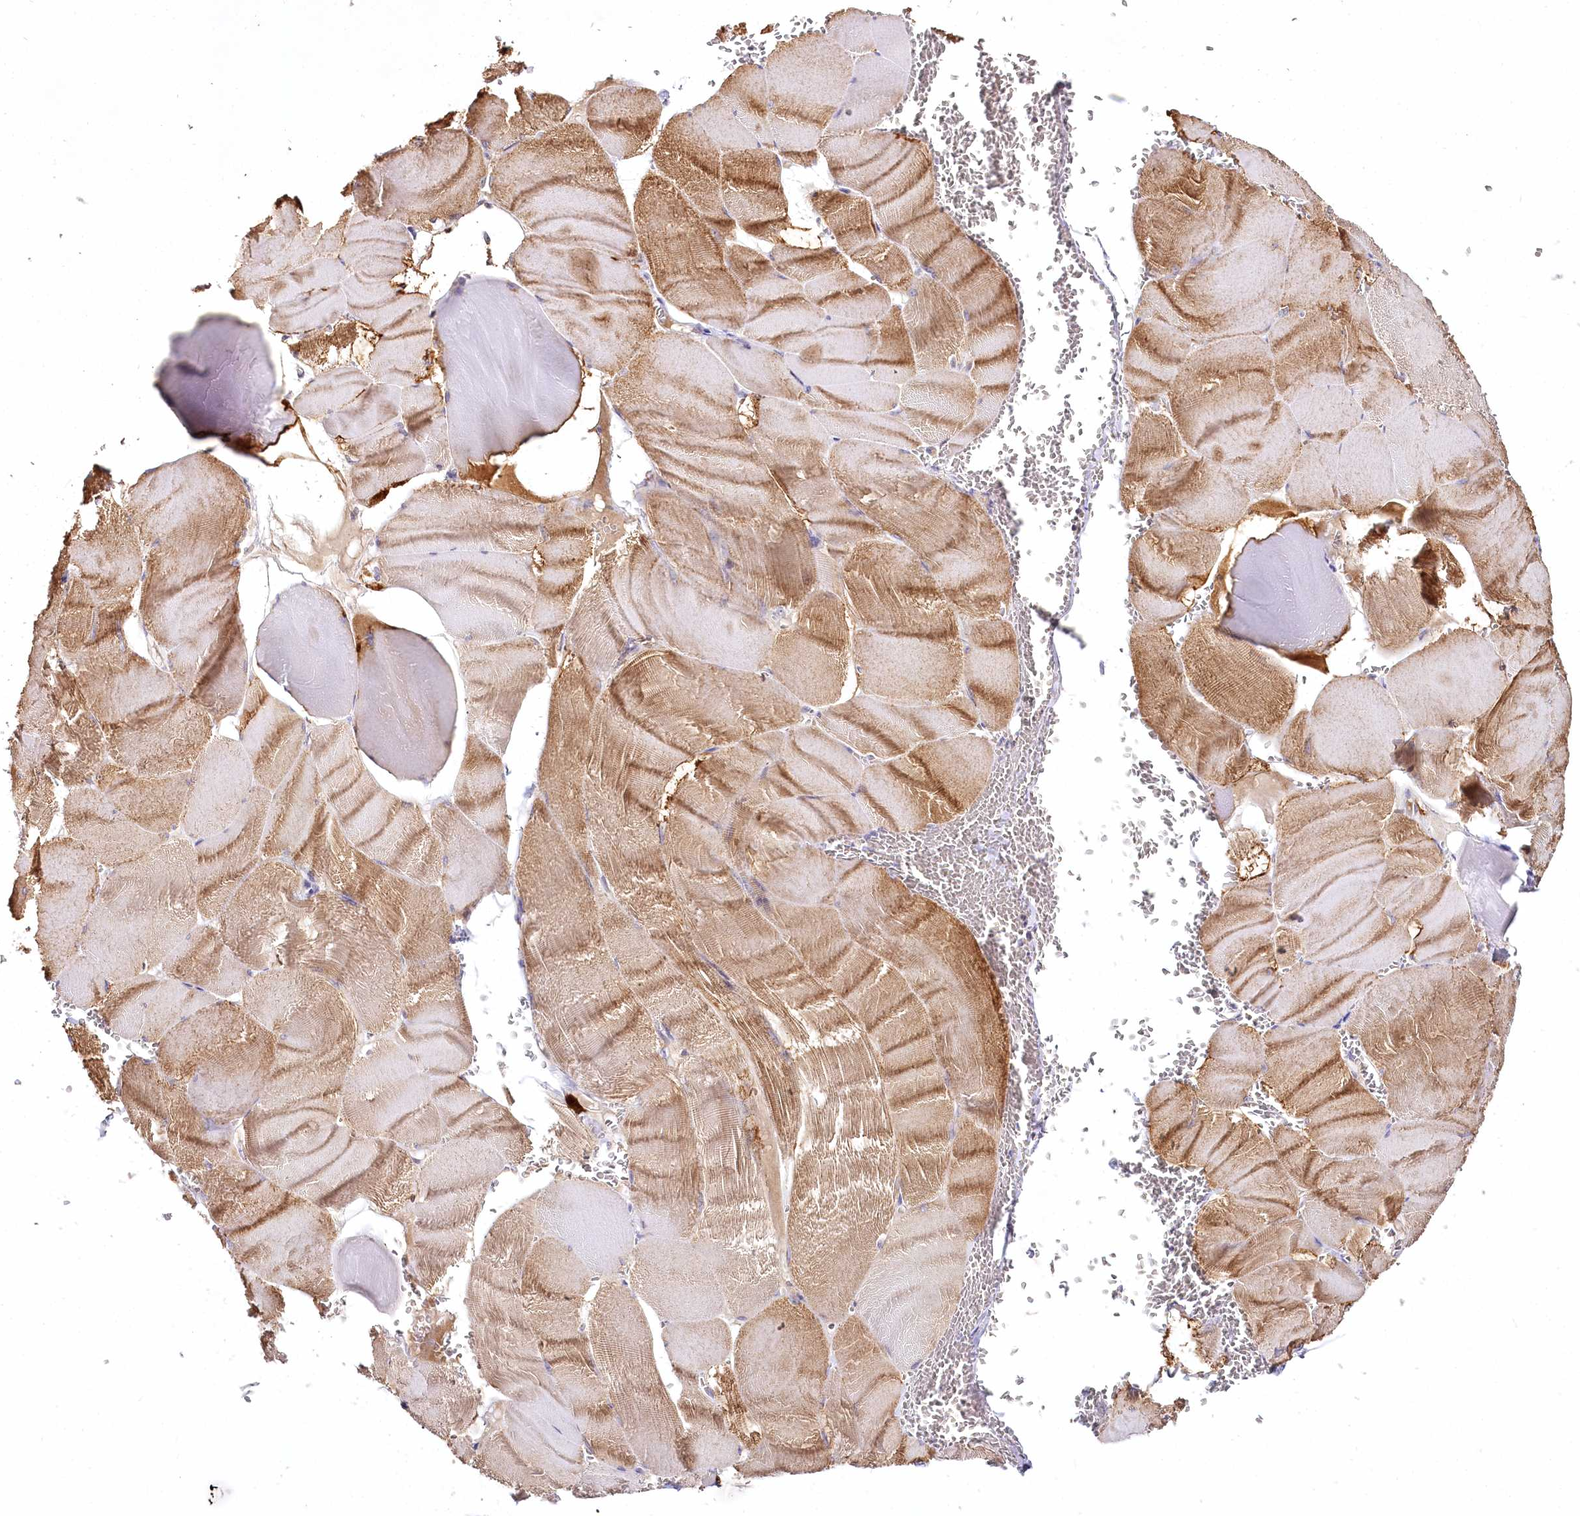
{"staining": {"intensity": "moderate", "quantity": ">75%", "location": "cytoplasmic/membranous"}, "tissue": "skeletal muscle", "cell_type": "Myocytes", "image_type": "normal", "snomed": [{"axis": "morphology", "description": "Normal tissue, NOS"}, {"axis": "morphology", "description": "Basal cell carcinoma"}, {"axis": "topography", "description": "Skeletal muscle"}], "caption": "Skeletal muscle stained for a protein (brown) shows moderate cytoplasmic/membranous positive expression in about >75% of myocytes.", "gene": "VWA5A", "patient": {"sex": "female", "age": 64}}